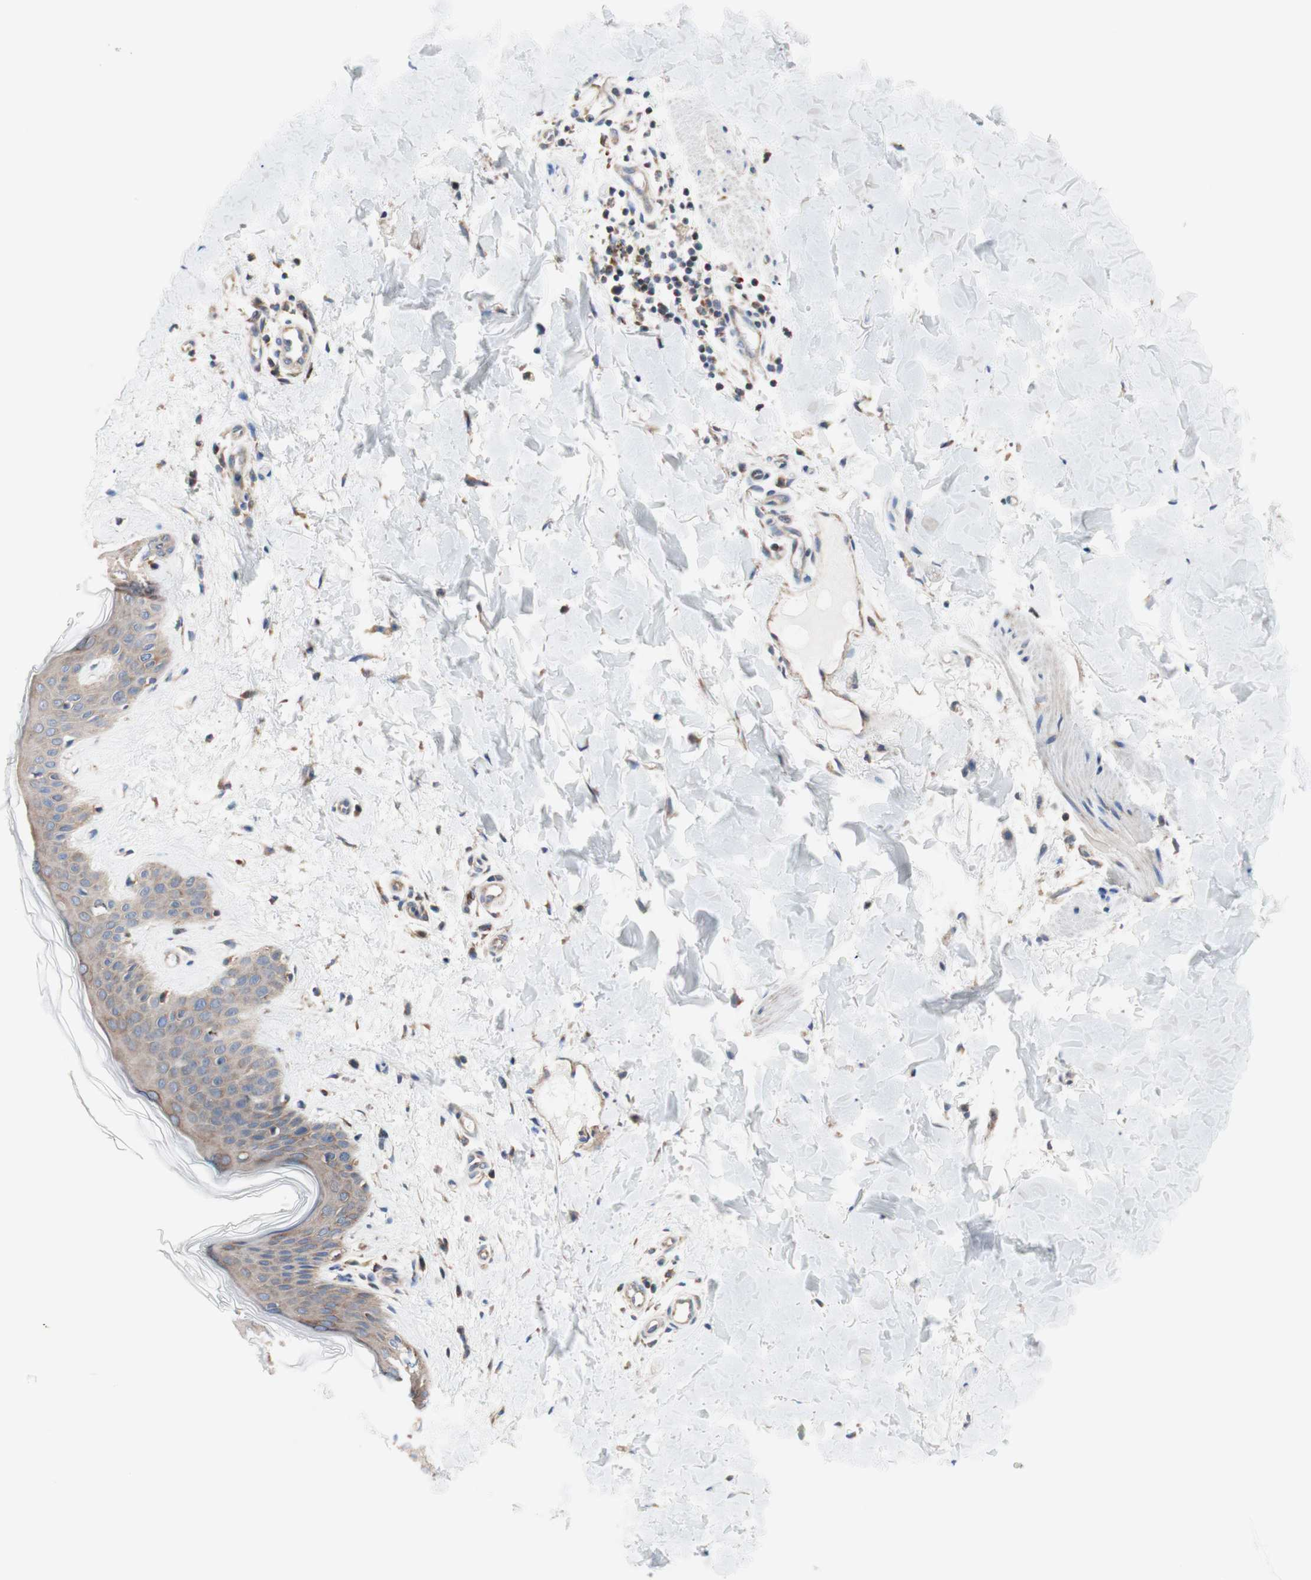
{"staining": {"intensity": "weak", "quantity": ">75%", "location": "cytoplasmic/membranous"}, "tissue": "skin", "cell_type": "Fibroblasts", "image_type": "normal", "snomed": [{"axis": "morphology", "description": "Normal tissue, NOS"}, {"axis": "topography", "description": "Skin"}], "caption": "Brown immunohistochemical staining in benign skin reveals weak cytoplasmic/membranous expression in approximately >75% of fibroblasts.", "gene": "FMR1", "patient": {"sex": "female", "age": 41}}